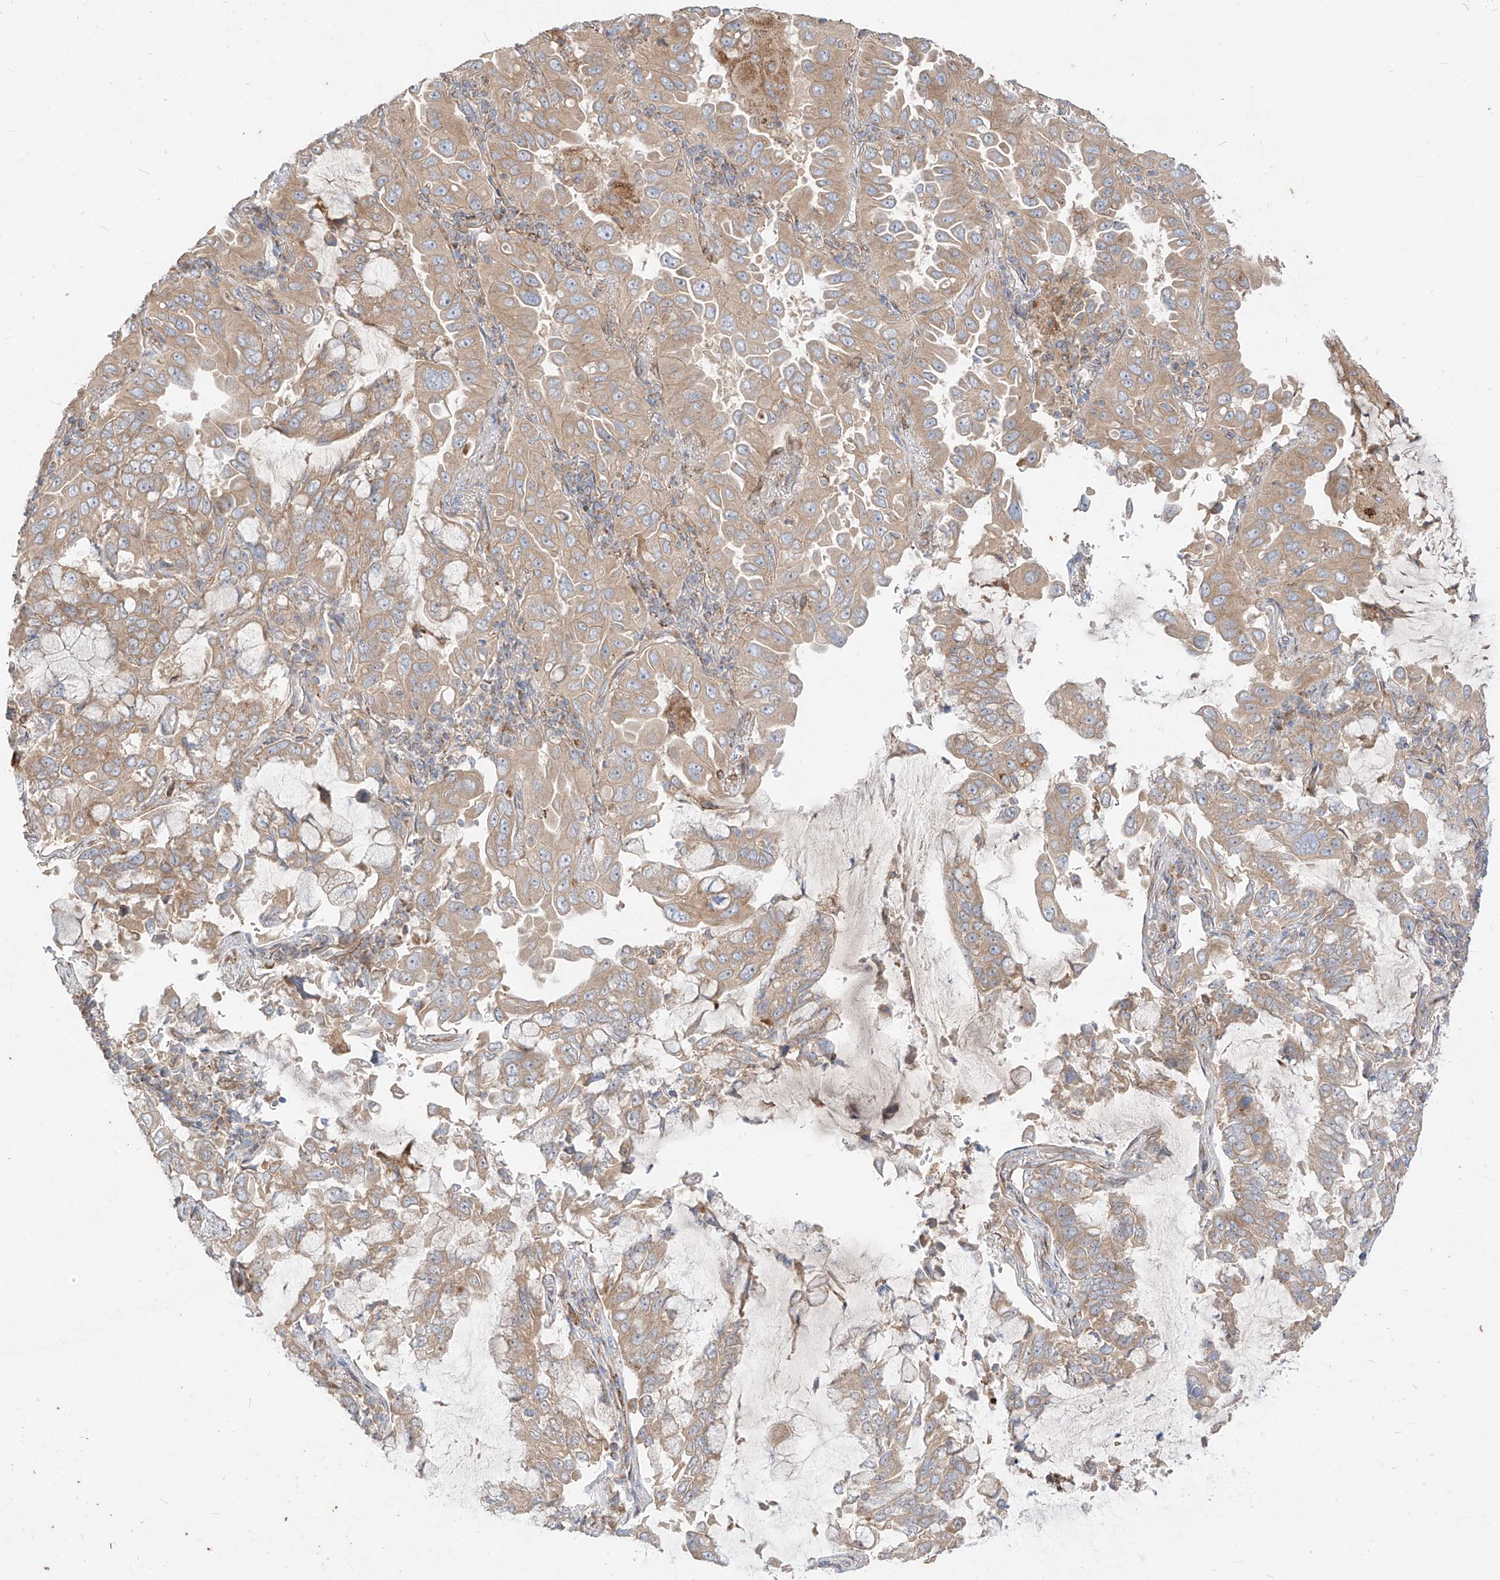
{"staining": {"intensity": "weak", "quantity": "25%-75%", "location": "cytoplasmic/membranous"}, "tissue": "lung cancer", "cell_type": "Tumor cells", "image_type": "cancer", "snomed": [{"axis": "morphology", "description": "Adenocarcinoma, NOS"}, {"axis": "topography", "description": "Lung"}], "caption": "IHC micrograph of neoplastic tissue: human lung cancer (adenocarcinoma) stained using IHC reveals low levels of weak protein expression localized specifically in the cytoplasmic/membranous of tumor cells, appearing as a cytoplasmic/membranous brown color.", "gene": "PLCL1", "patient": {"sex": "male", "age": 64}}